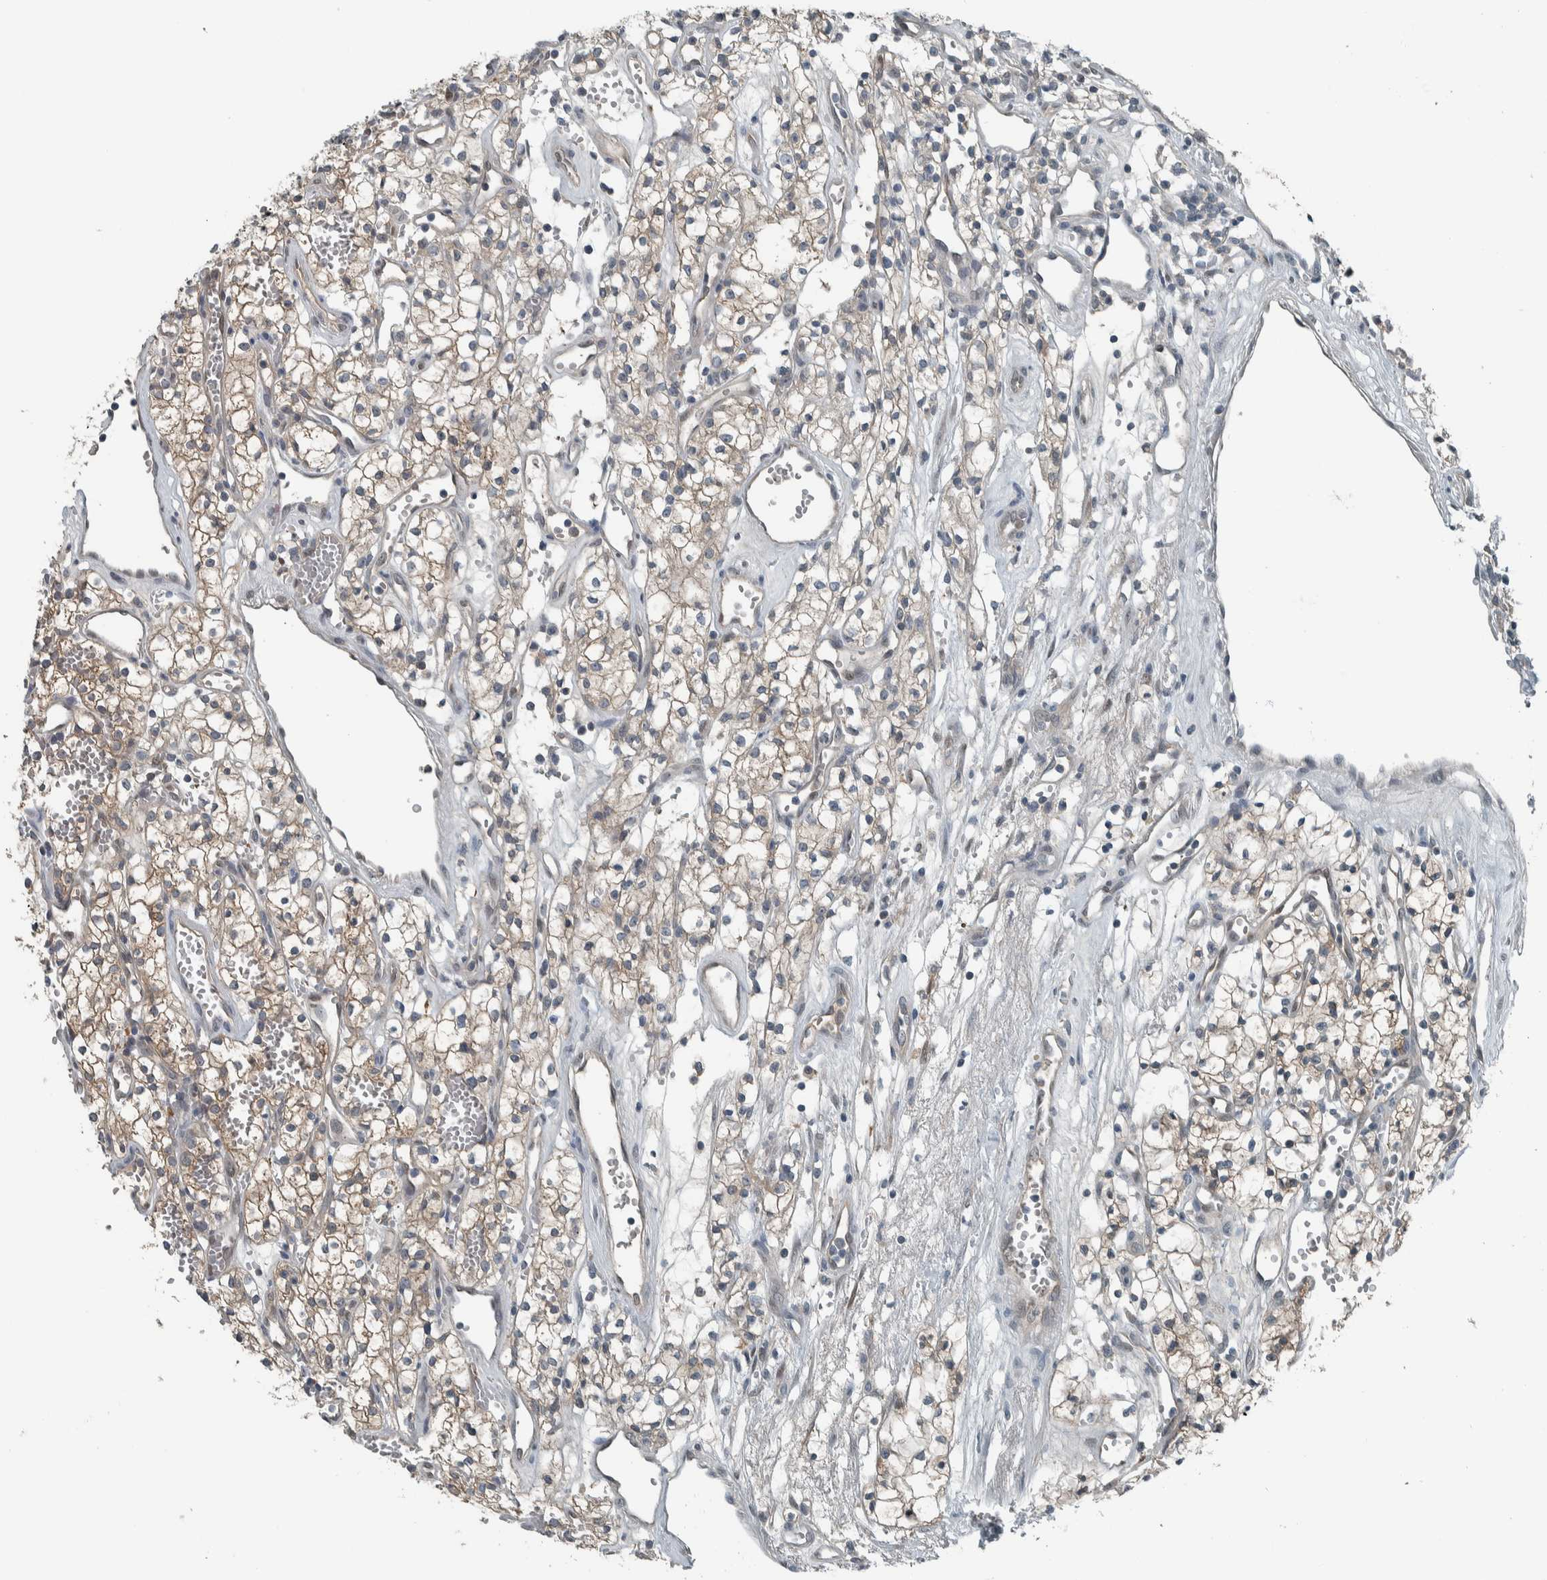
{"staining": {"intensity": "weak", "quantity": "<25%", "location": "cytoplasmic/membranous"}, "tissue": "renal cancer", "cell_type": "Tumor cells", "image_type": "cancer", "snomed": [{"axis": "morphology", "description": "Adenocarcinoma, NOS"}, {"axis": "topography", "description": "Kidney"}], "caption": "Photomicrograph shows no significant protein staining in tumor cells of renal cancer (adenocarcinoma).", "gene": "ALAD", "patient": {"sex": "male", "age": 59}}